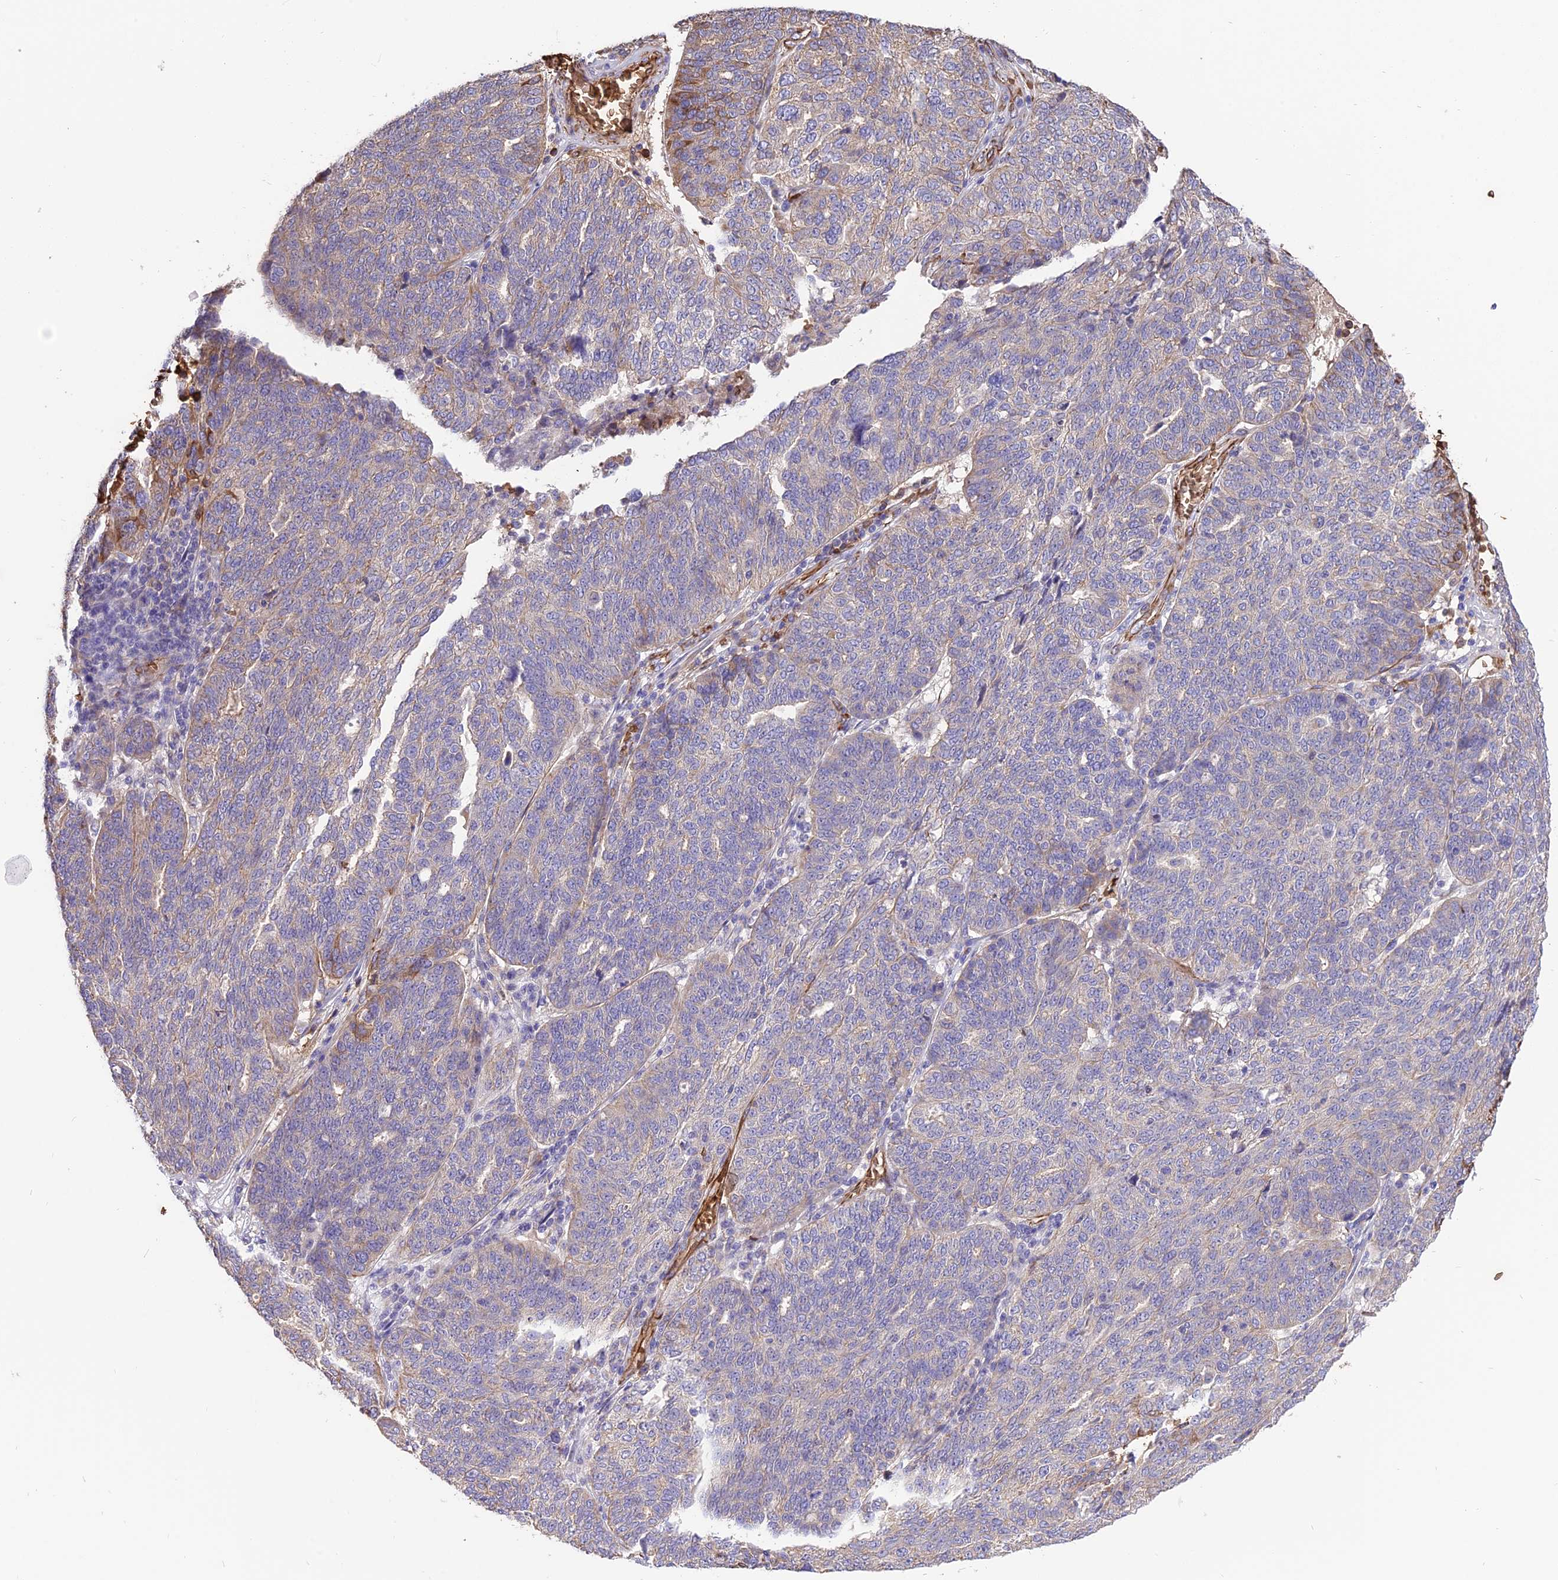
{"staining": {"intensity": "moderate", "quantity": "<25%", "location": "cytoplasmic/membranous"}, "tissue": "ovarian cancer", "cell_type": "Tumor cells", "image_type": "cancer", "snomed": [{"axis": "morphology", "description": "Cystadenocarcinoma, serous, NOS"}, {"axis": "topography", "description": "Ovary"}], "caption": "An immunohistochemistry (IHC) histopathology image of neoplastic tissue is shown. Protein staining in brown shows moderate cytoplasmic/membranous positivity in ovarian cancer within tumor cells. Using DAB (brown) and hematoxylin (blue) stains, captured at high magnification using brightfield microscopy.", "gene": "TTC4", "patient": {"sex": "female", "age": 59}}